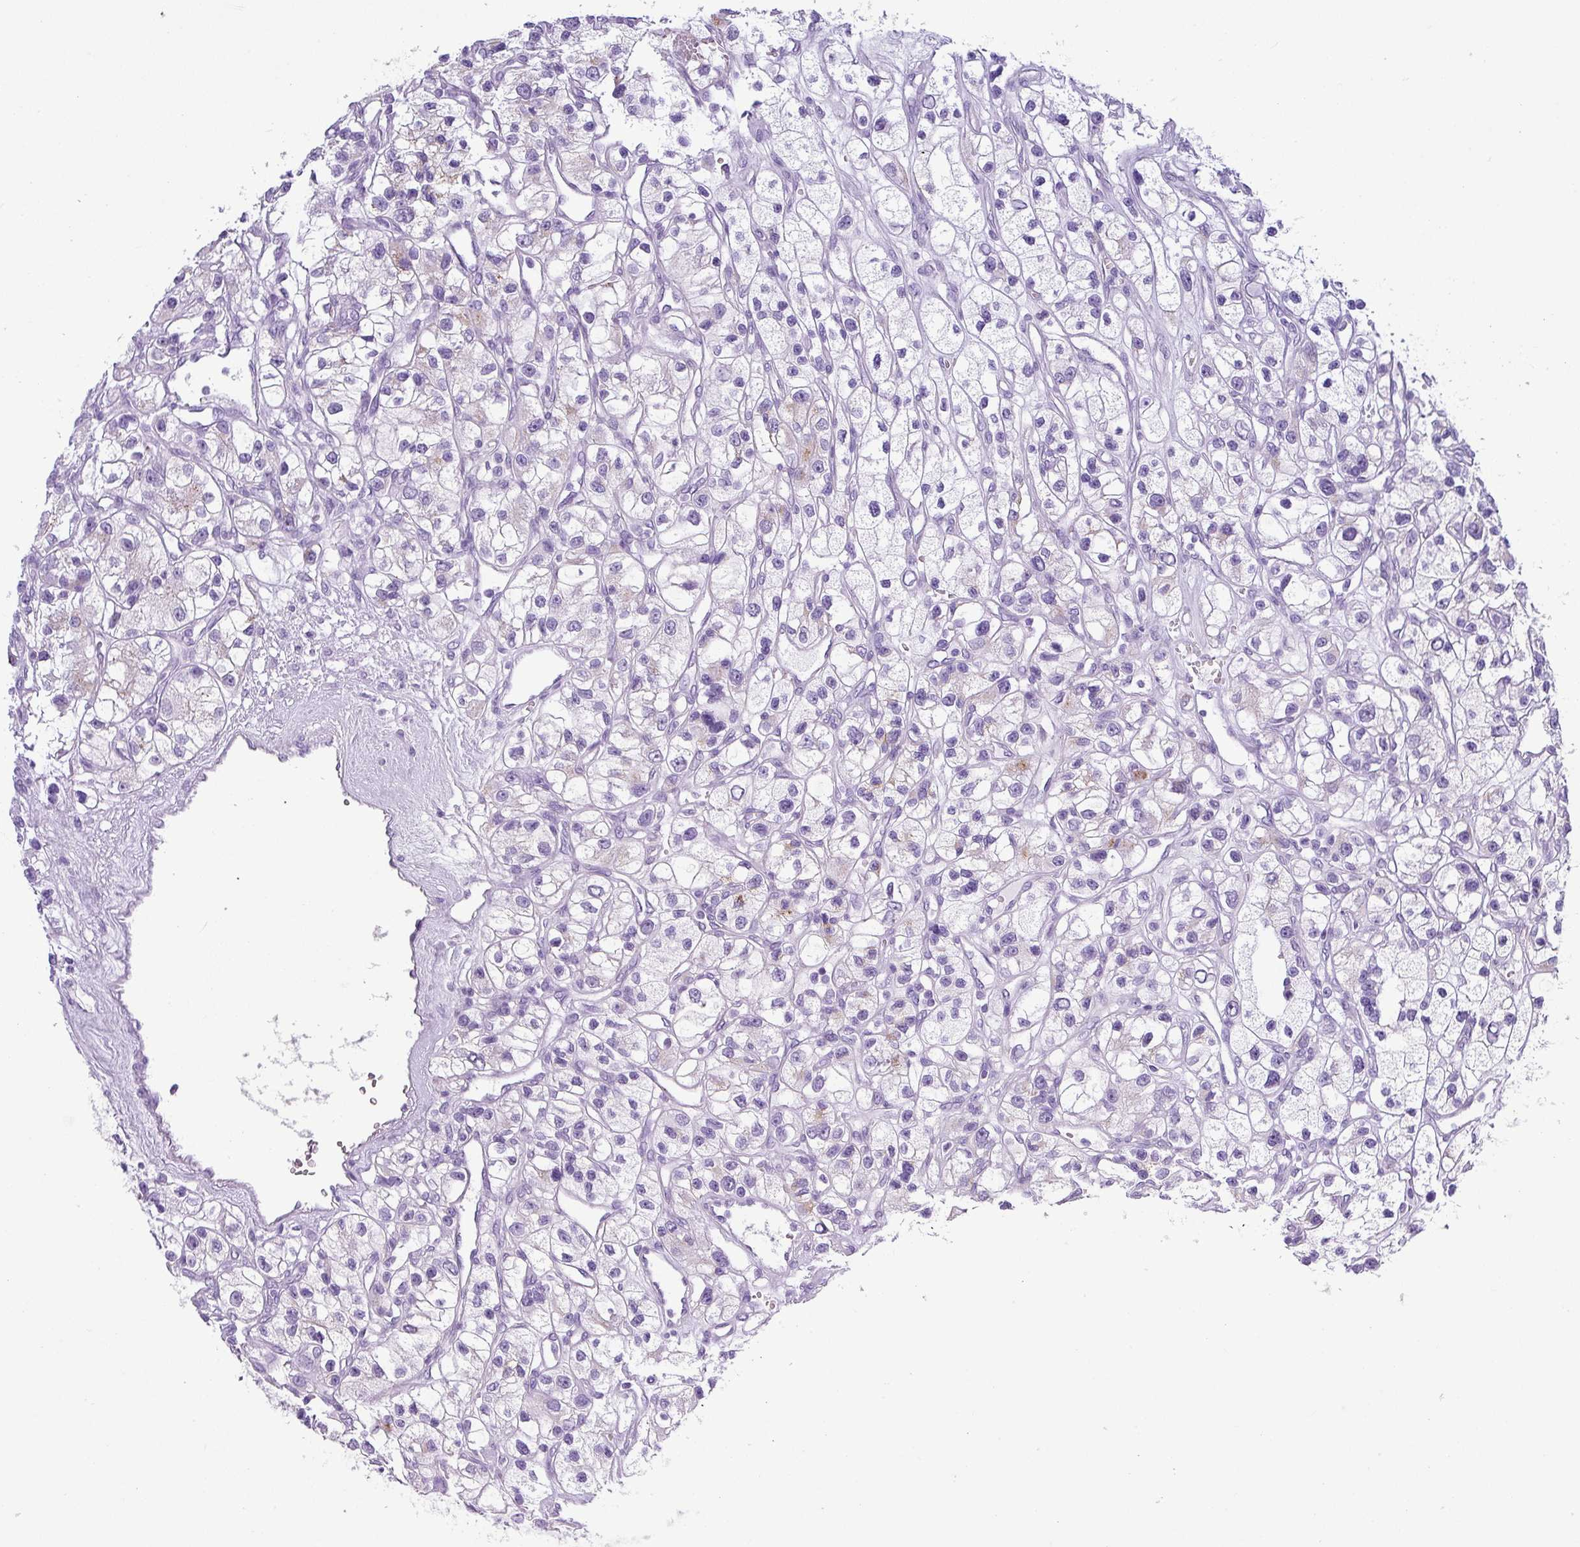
{"staining": {"intensity": "negative", "quantity": "none", "location": "none"}, "tissue": "renal cancer", "cell_type": "Tumor cells", "image_type": "cancer", "snomed": [{"axis": "morphology", "description": "Adenocarcinoma, NOS"}, {"axis": "topography", "description": "Kidney"}], "caption": "A high-resolution histopathology image shows immunohistochemistry (IHC) staining of renal cancer (adenocarcinoma), which demonstrates no significant positivity in tumor cells.", "gene": "ZNF568", "patient": {"sex": "female", "age": 57}}